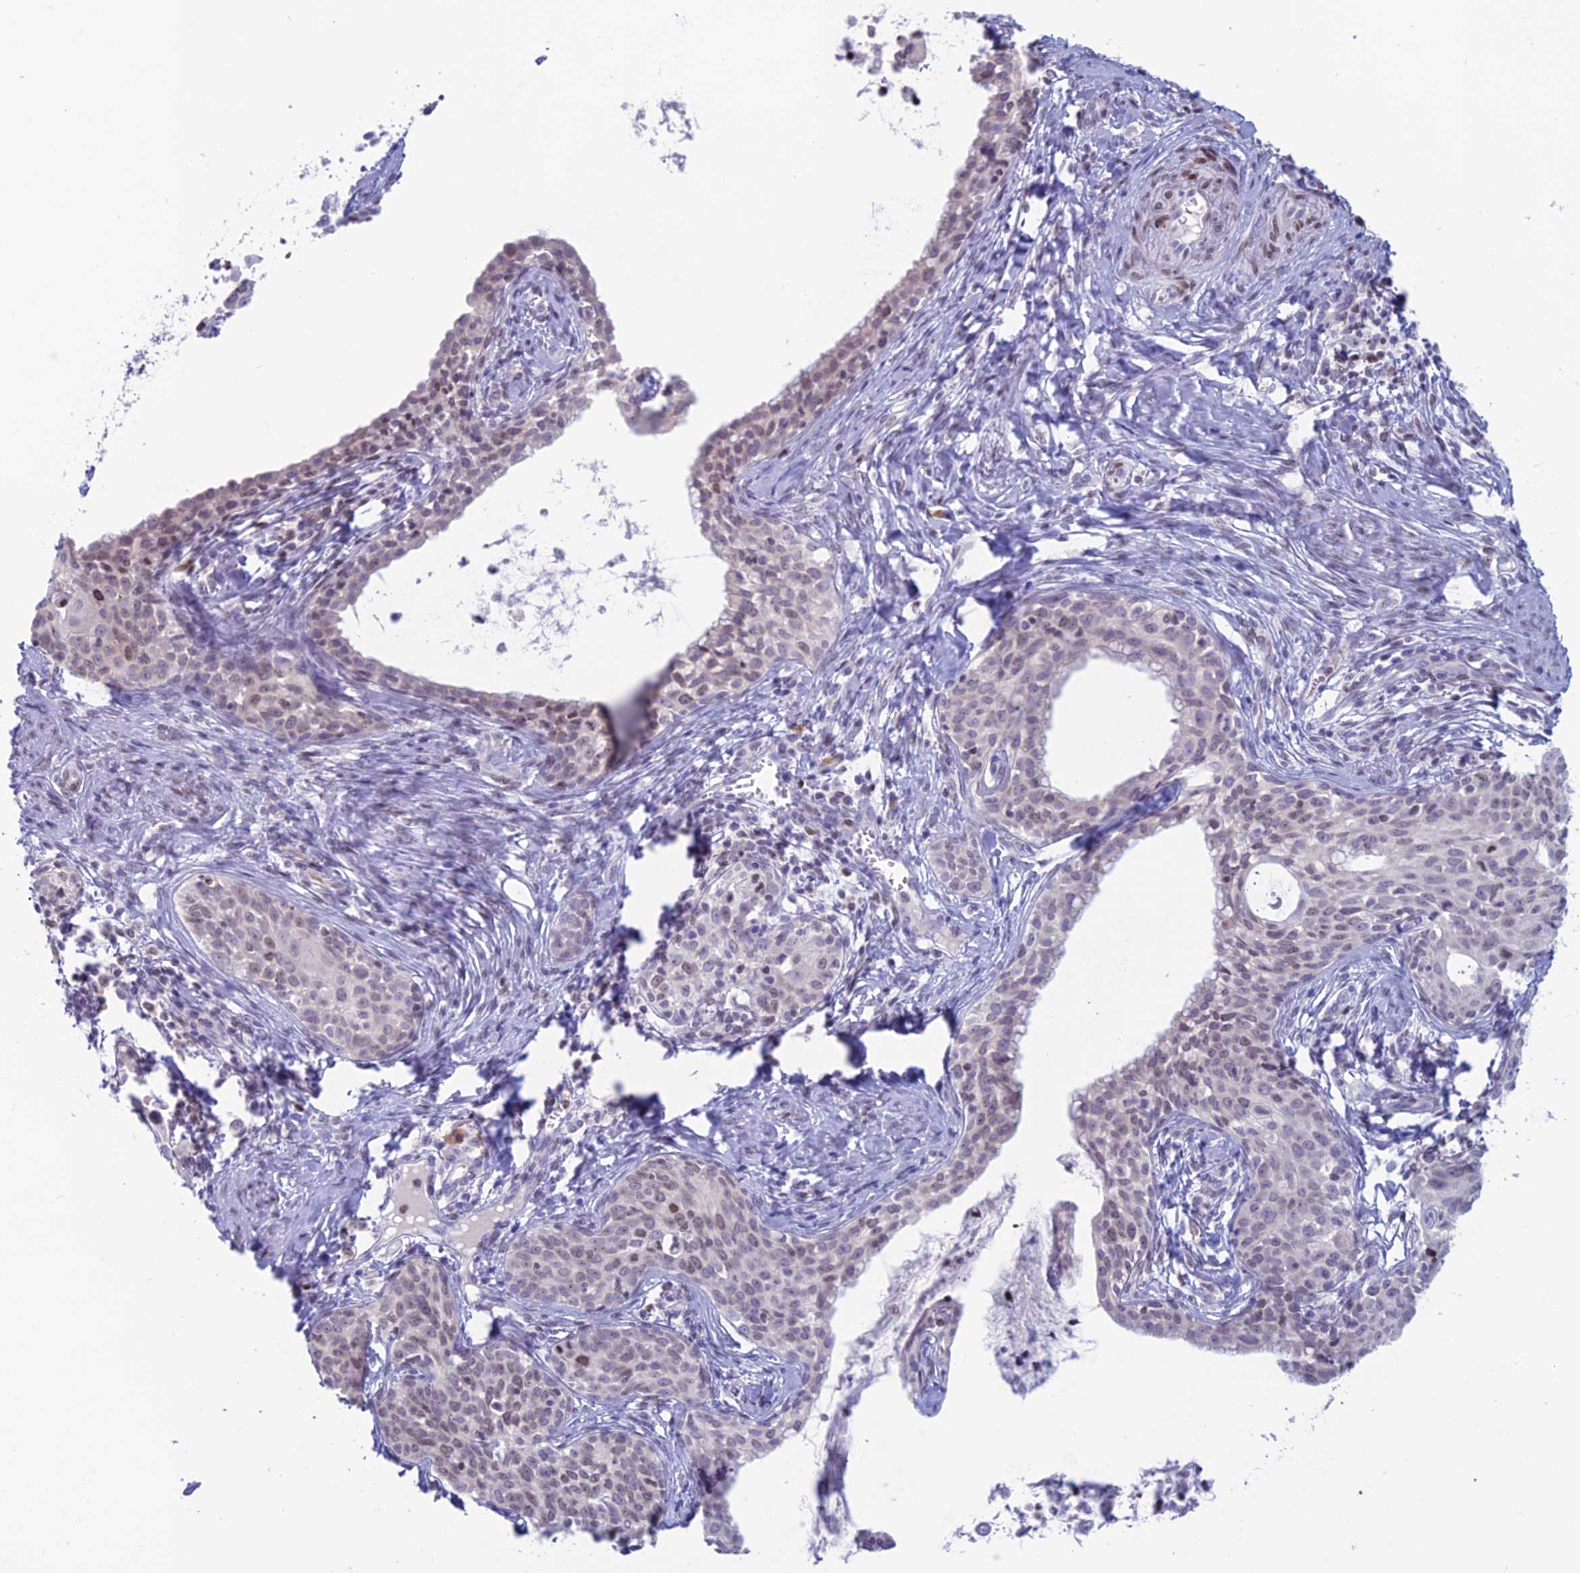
{"staining": {"intensity": "weak", "quantity": "25%-75%", "location": "nuclear"}, "tissue": "cervical cancer", "cell_type": "Tumor cells", "image_type": "cancer", "snomed": [{"axis": "morphology", "description": "Squamous cell carcinoma, NOS"}, {"axis": "topography", "description": "Cervix"}], "caption": "Tumor cells demonstrate low levels of weak nuclear positivity in approximately 25%-75% of cells in human squamous cell carcinoma (cervical). The protein of interest is stained brown, and the nuclei are stained in blue (DAB (3,3'-diaminobenzidine) IHC with brightfield microscopy, high magnification).", "gene": "CERS6", "patient": {"sex": "female", "age": 52}}